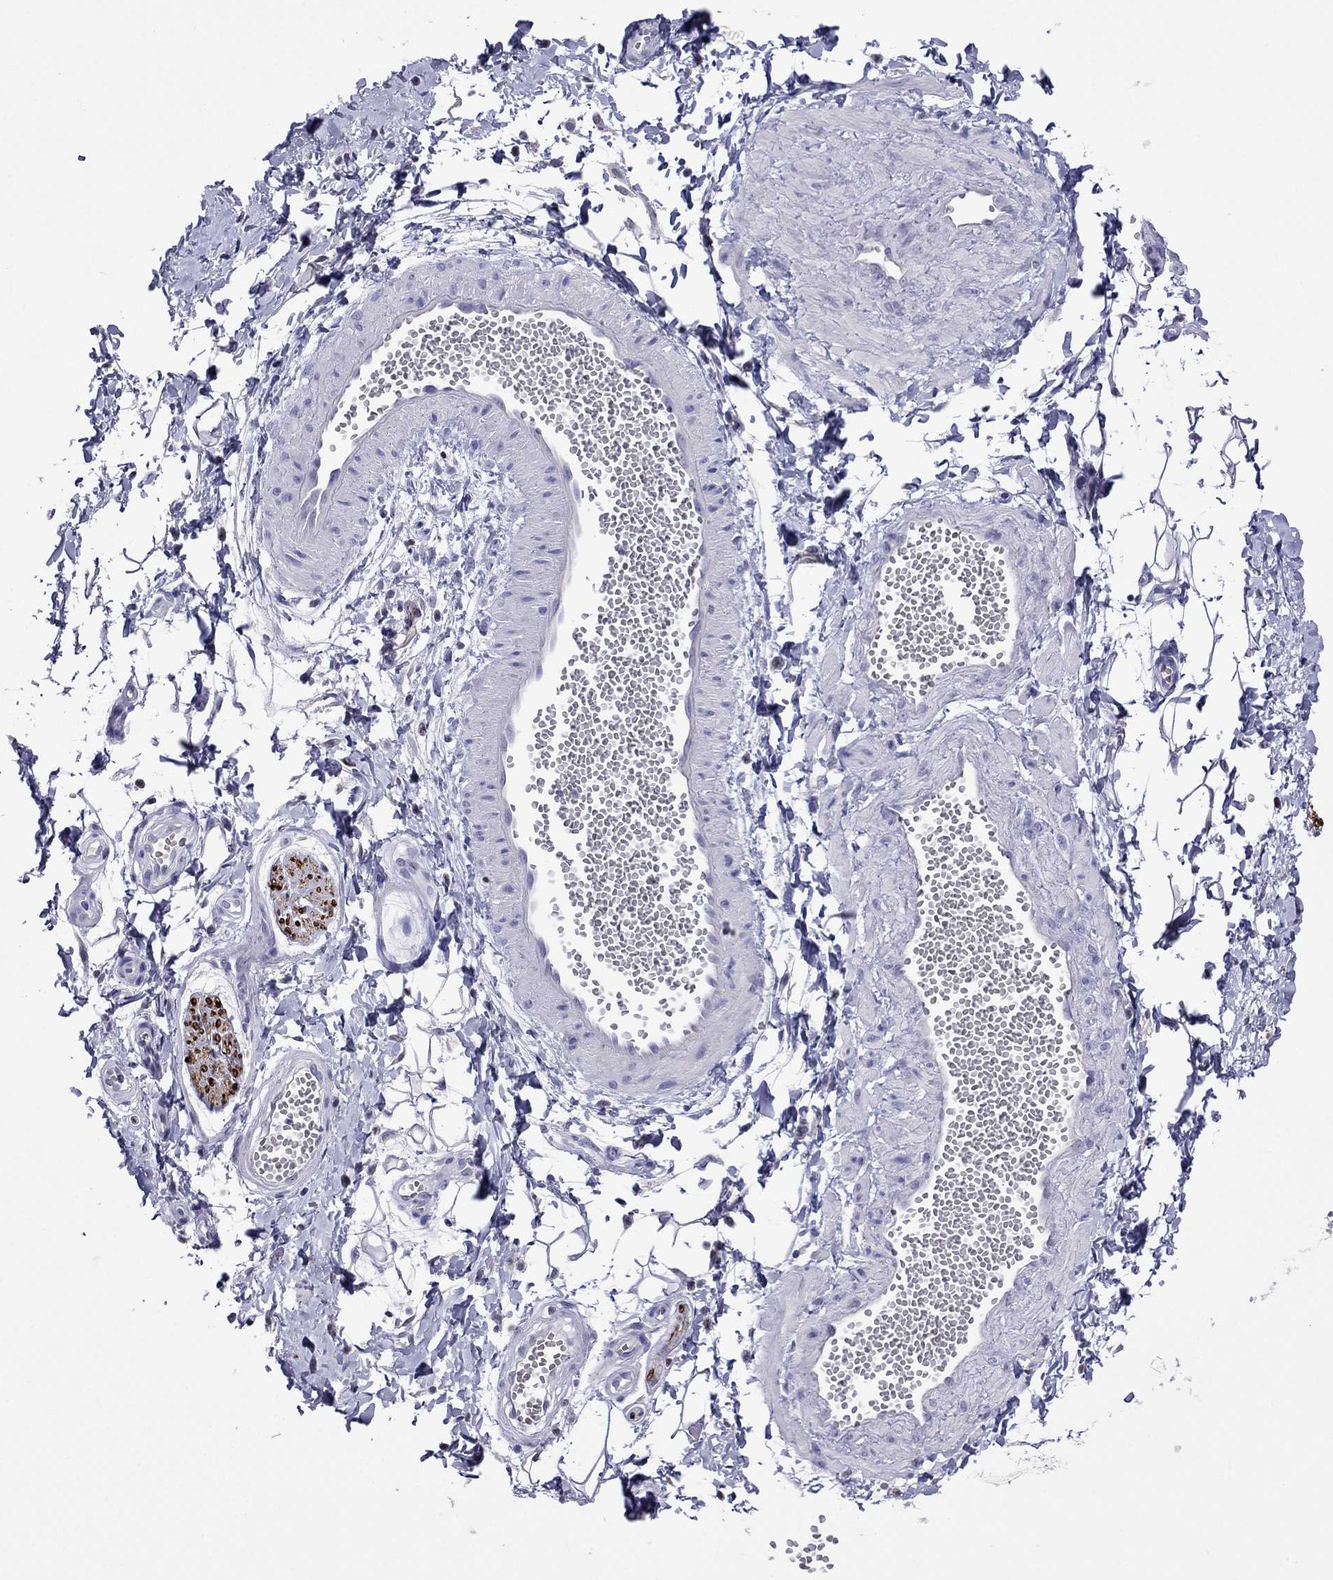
{"staining": {"intensity": "negative", "quantity": "none", "location": "none"}, "tissue": "adipose tissue", "cell_type": "Adipocytes", "image_type": "normal", "snomed": [{"axis": "morphology", "description": "Normal tissue, NOS"}, {"axis": "topography", "description": "Smooth muscle"}, {"axis": "topography", "description": "Peripheral nerve tissue"}], "caption": "DAB (3,3'-diaminobenzidine) immunohistochemical staining of unremarkable human adipose tissue shows no significant staining in adipocytes. Nuclei are stained in blue.", "gene": "MPZ", "patient": {"sex": "male", "age": 22}}